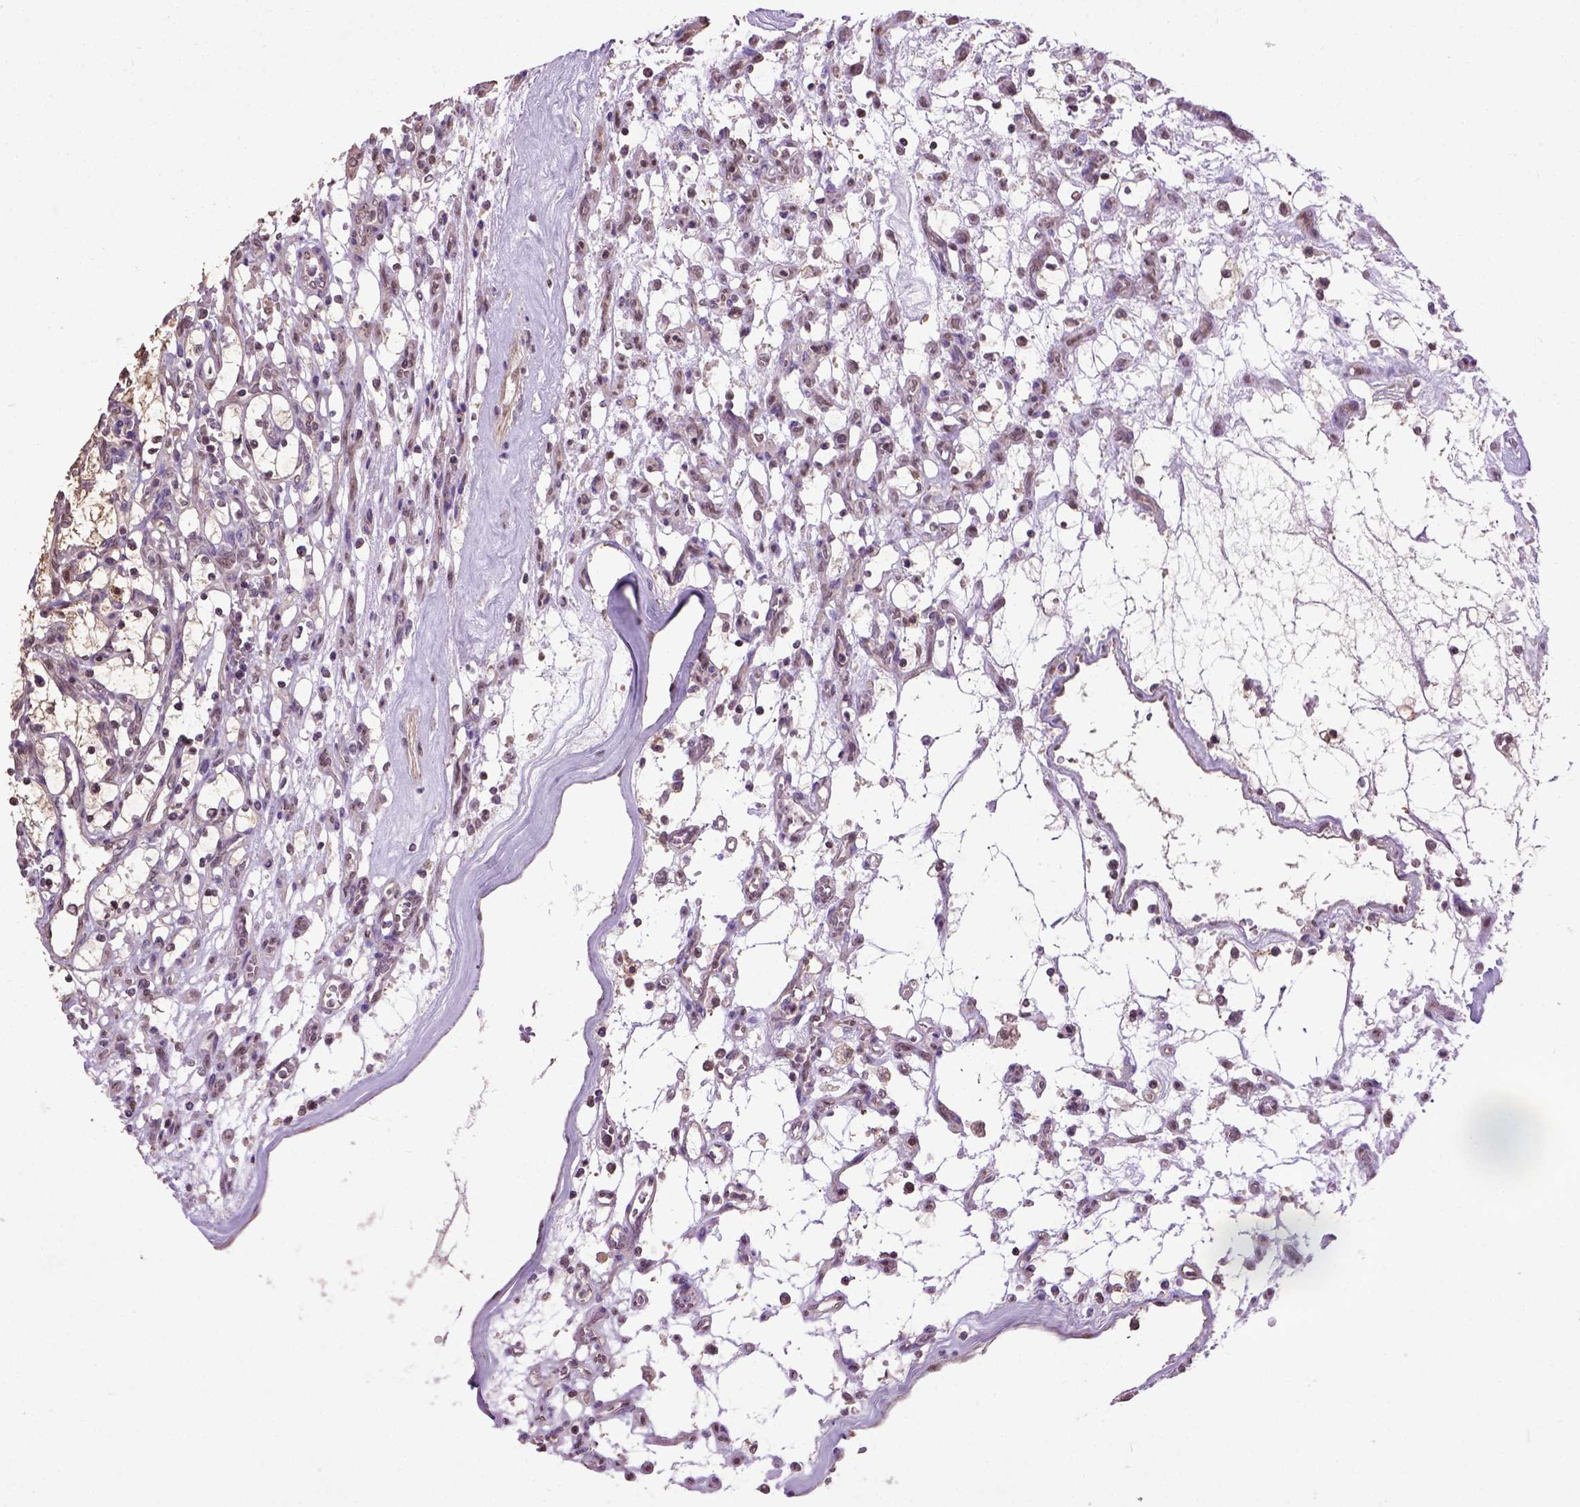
{"staining": {"intensity": "moderate", "quantity": ">75%", "location": "cytoplasmic/membranous,nuclear"}, "tissue": "renal cancer", "cell_type": "Tumor cells", "image_type": "cancer", "snomed": [{"axis": "morphology", "description": "Adenocarcinoma, NOS"}, {"axis": "topography", "description": "Kidney"}], "caption": "Immunohistochemistry of renal cancer (adenocarcinoma) displays medium levels of moderate cytoplasmic/membranous and nuclear positivity in approximately >75% of tumor cells. The protein of interest is shown in brown color, while the nuclei are stained blue.", "gene": "UBA3", "patient": {"sex": "female", "age": 69}}